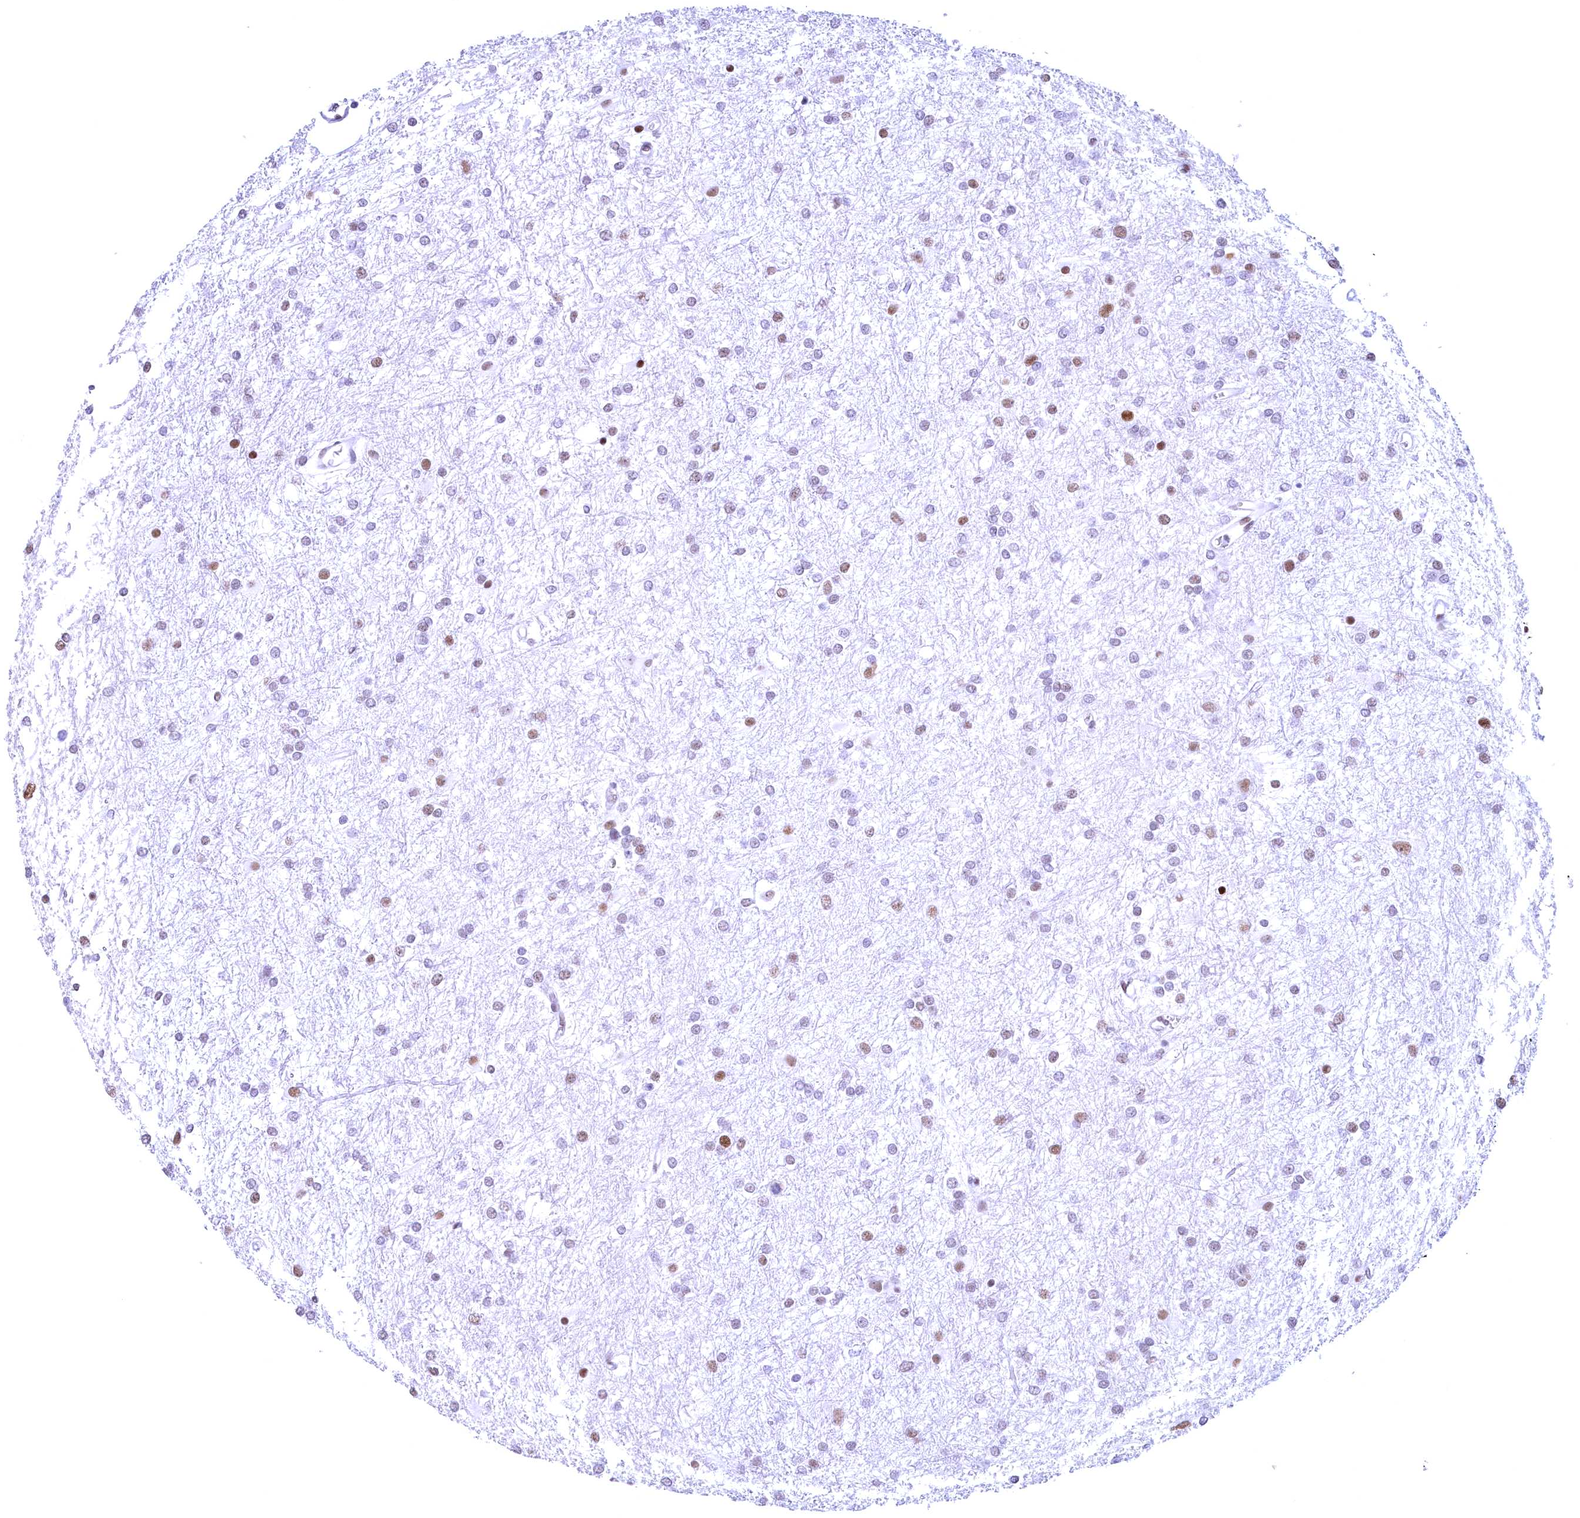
{"staining": {"intensity": "moderate", "quantity": "25%-75%", "location": "nuclear"}, "tissue": "glioma", "cell_type": "Tumor cells", "image_type": "cancer", "snomed": [{"axis": "morphology", "description": "Glioma, malignant, High grade"}, {"axis": "topography", "description": "Brain"}], "caption": "This histopathology image shows immunohistochemistry staining of glioma, with medium moderate nuclear staining in approximately 25%-75% of tumor cells.", "gene": "CDC26", "patient": {"sex": "female", "age": 50}}